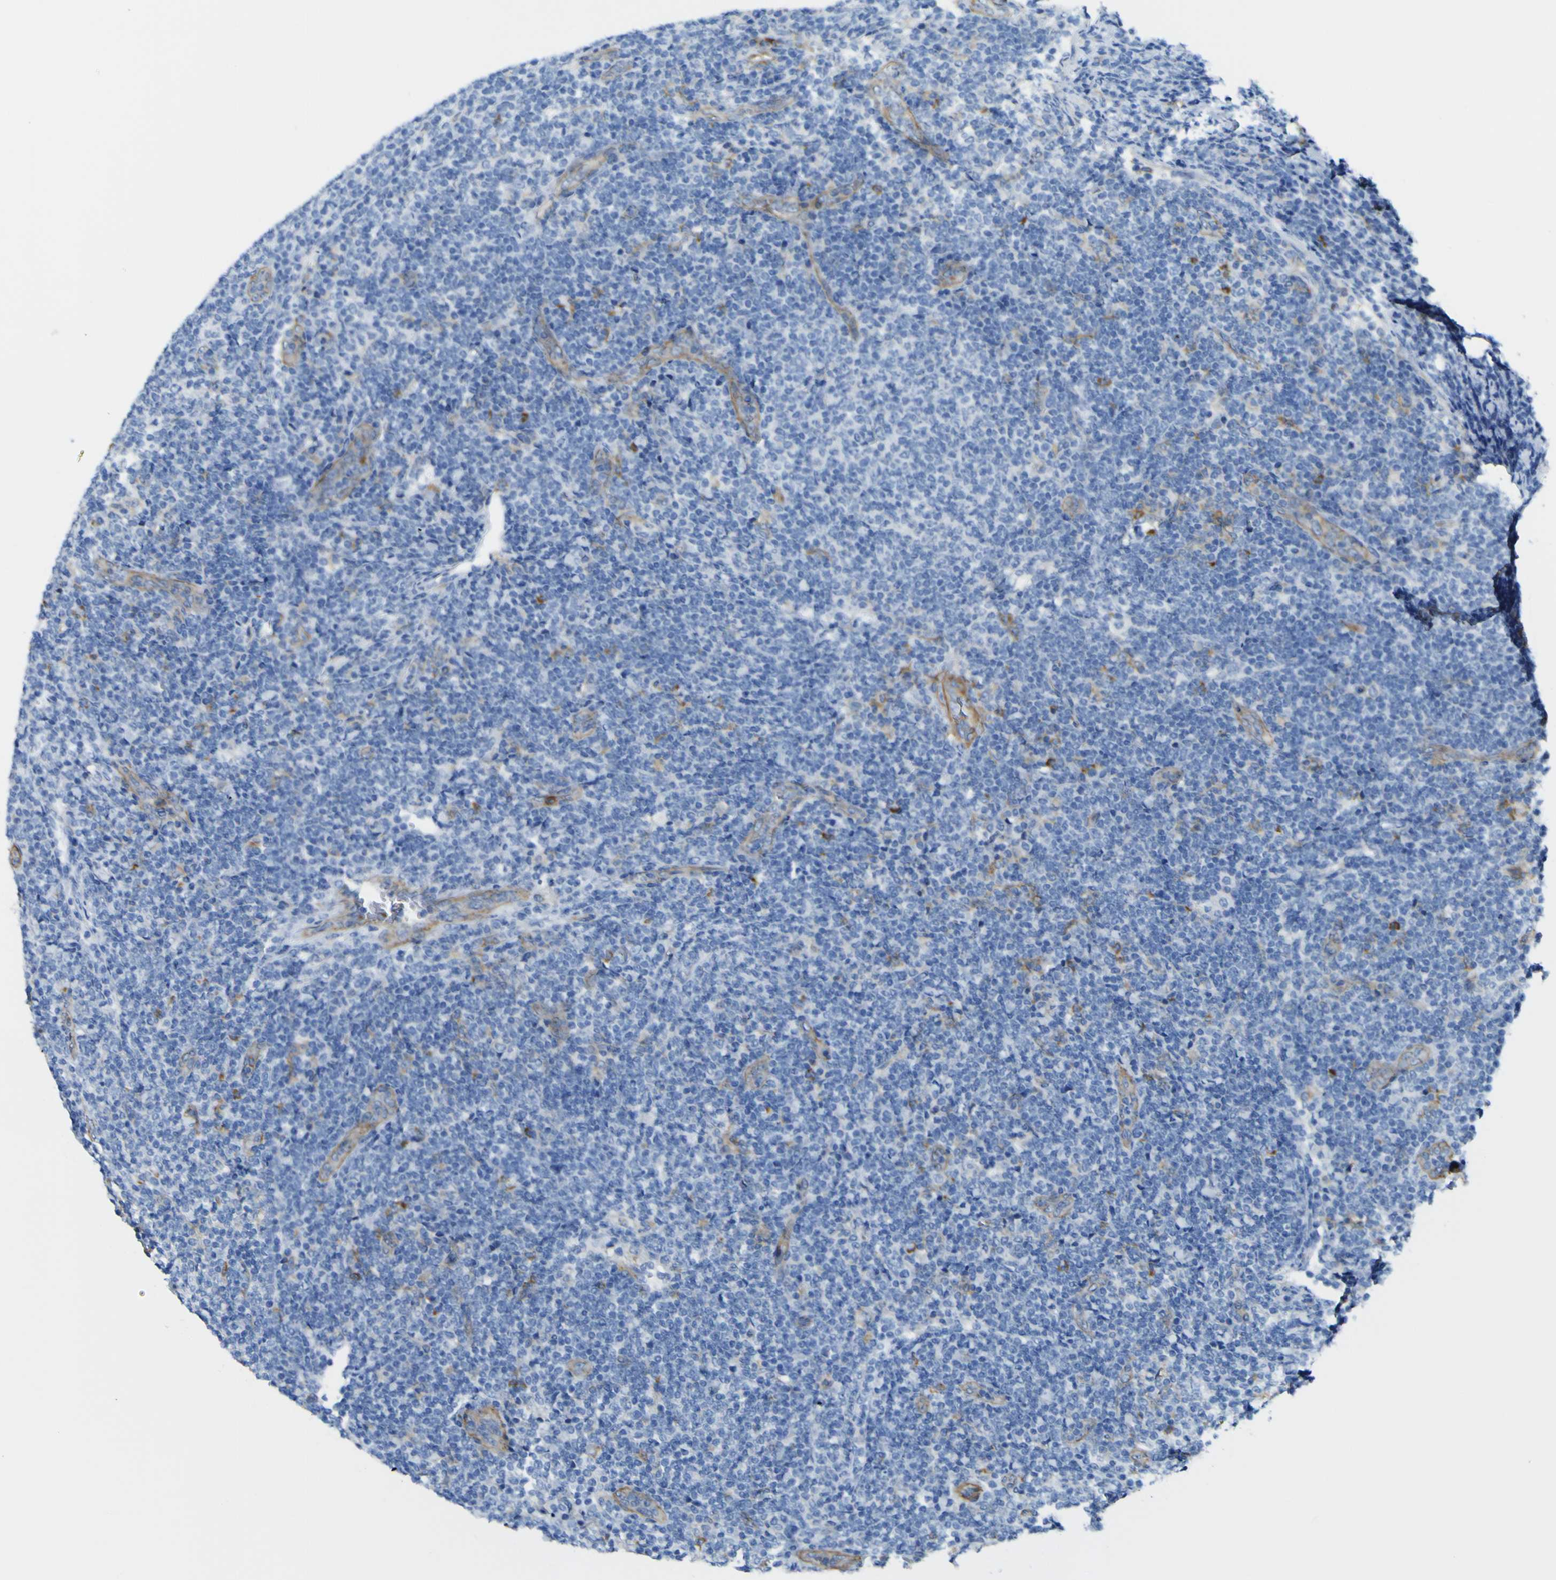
{"staining": {"intensity": "negative", "quantity": "none", "location": "none"}, "tissue": "lymphoma", "cell_type": "Tumor cells", "image_type": "cancer", "snomed": [{"axis": "morphology", "description": "Malignant lymphoma, non-Hodgkin's type, Low grade"}, {"axis": "topography", "description": "Lymph node"}], "caption": "DAB (3,3'-diaminobenzidine) immunohistochemical staining of human malignant lymphoma, non-Hodgkin's type (low-grade) shows no significant expression in tumor cells.", "gene": "CD93", "patient": {"sex": "male", "age": 66}}